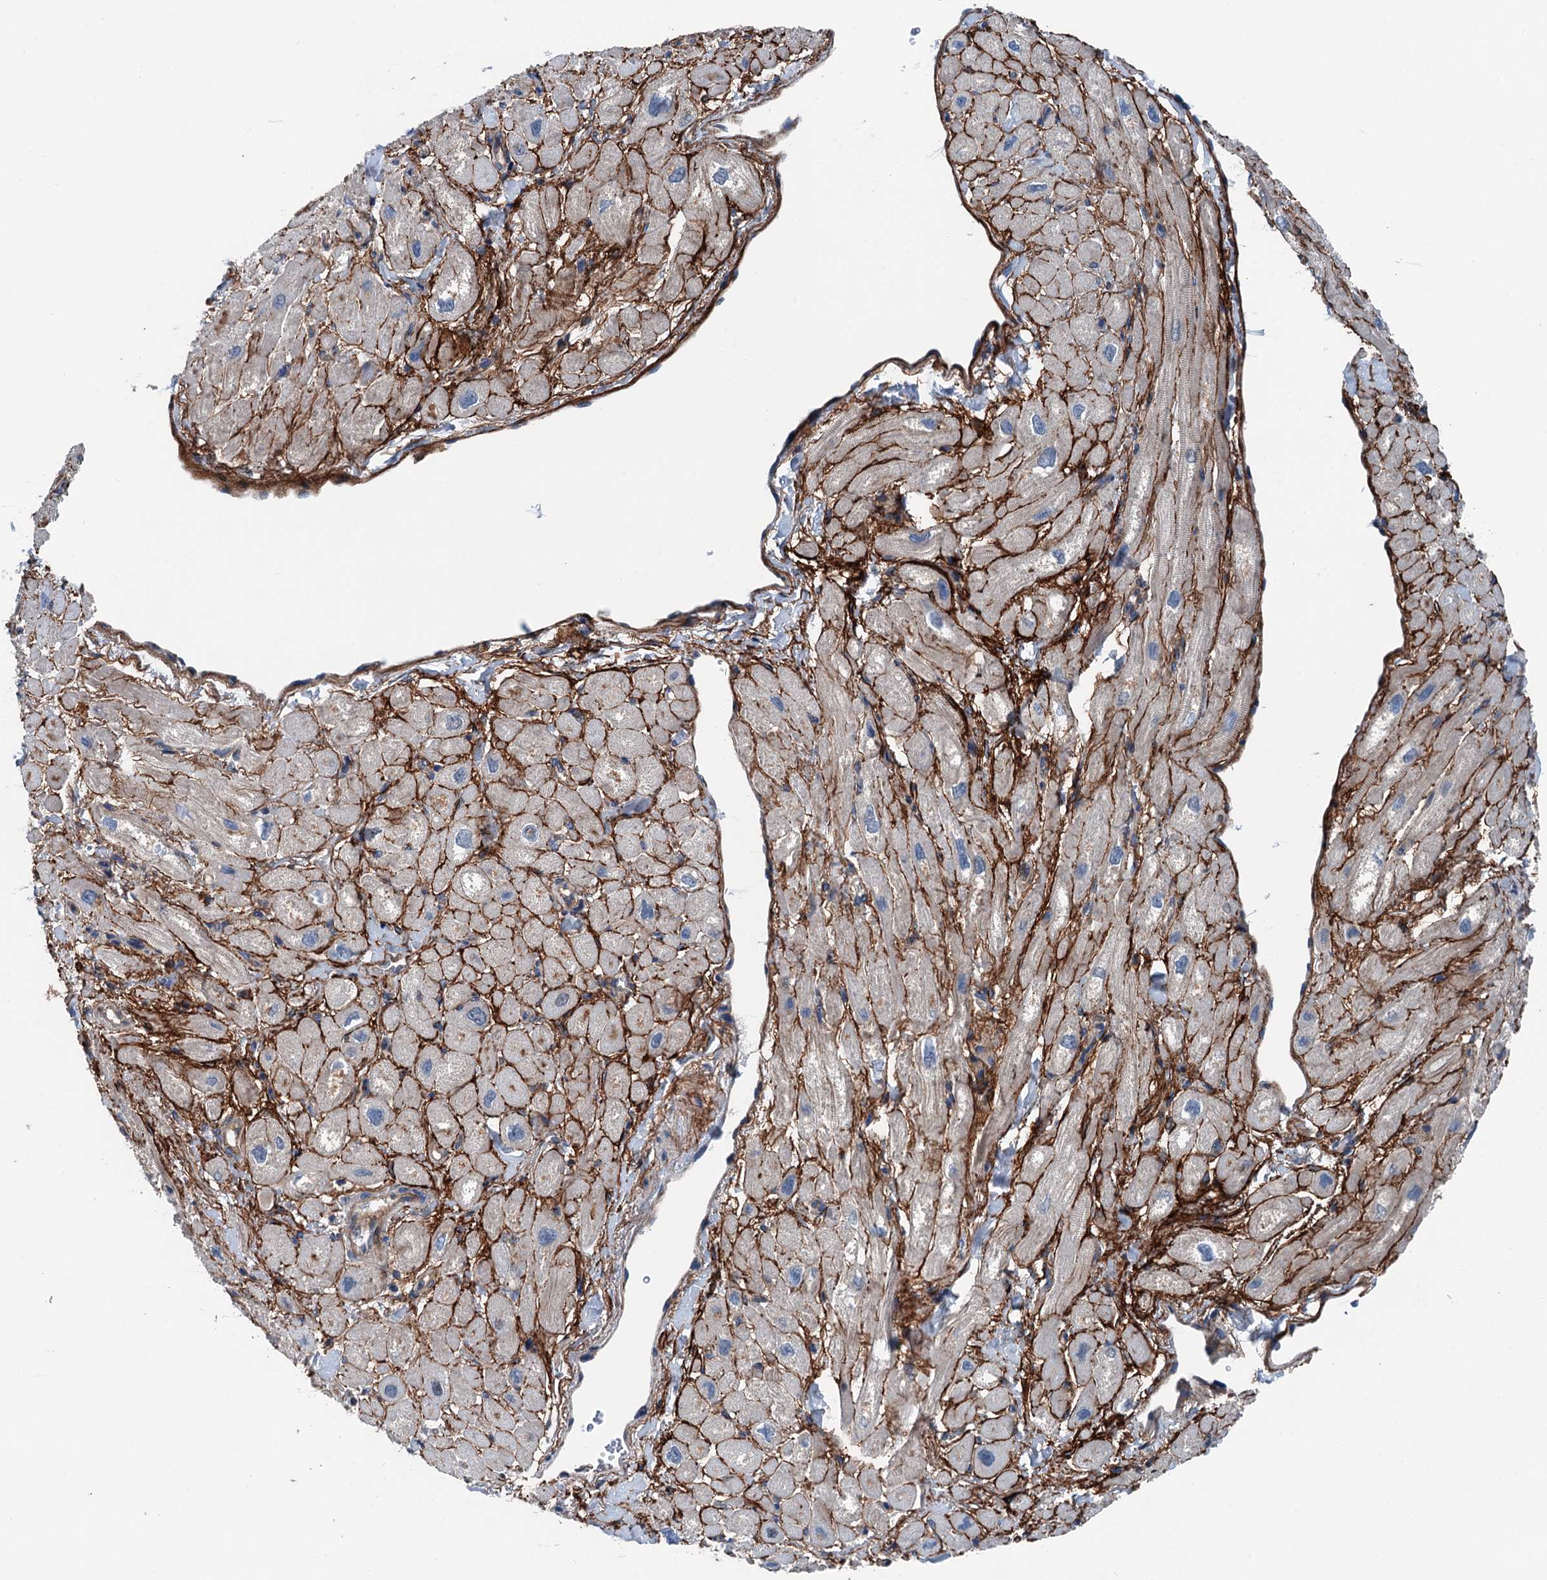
{"staining": {"intensity": "strong", "quantity": "25%-75%", "location": "cytoplasmic/membranous"}, "tissue": "heart muscle", "cell_type": "Cardiomyocytes", "image_type": "normal", "snomed": [{"axis": "morphology", "description": "Normal tissue, NOS"}, {"axis": "topography", "description": "Heart"}], "caption": "An immunohistochemistry (IHC) micrograph of benign tissue is shown. Protein staining in brown highlights strong cytoplasmic/membranous positivity in heart muscle within cardiomyocytes.", "gene": "SLC2A10", "patient": {"sex": "male", "age": 65}}